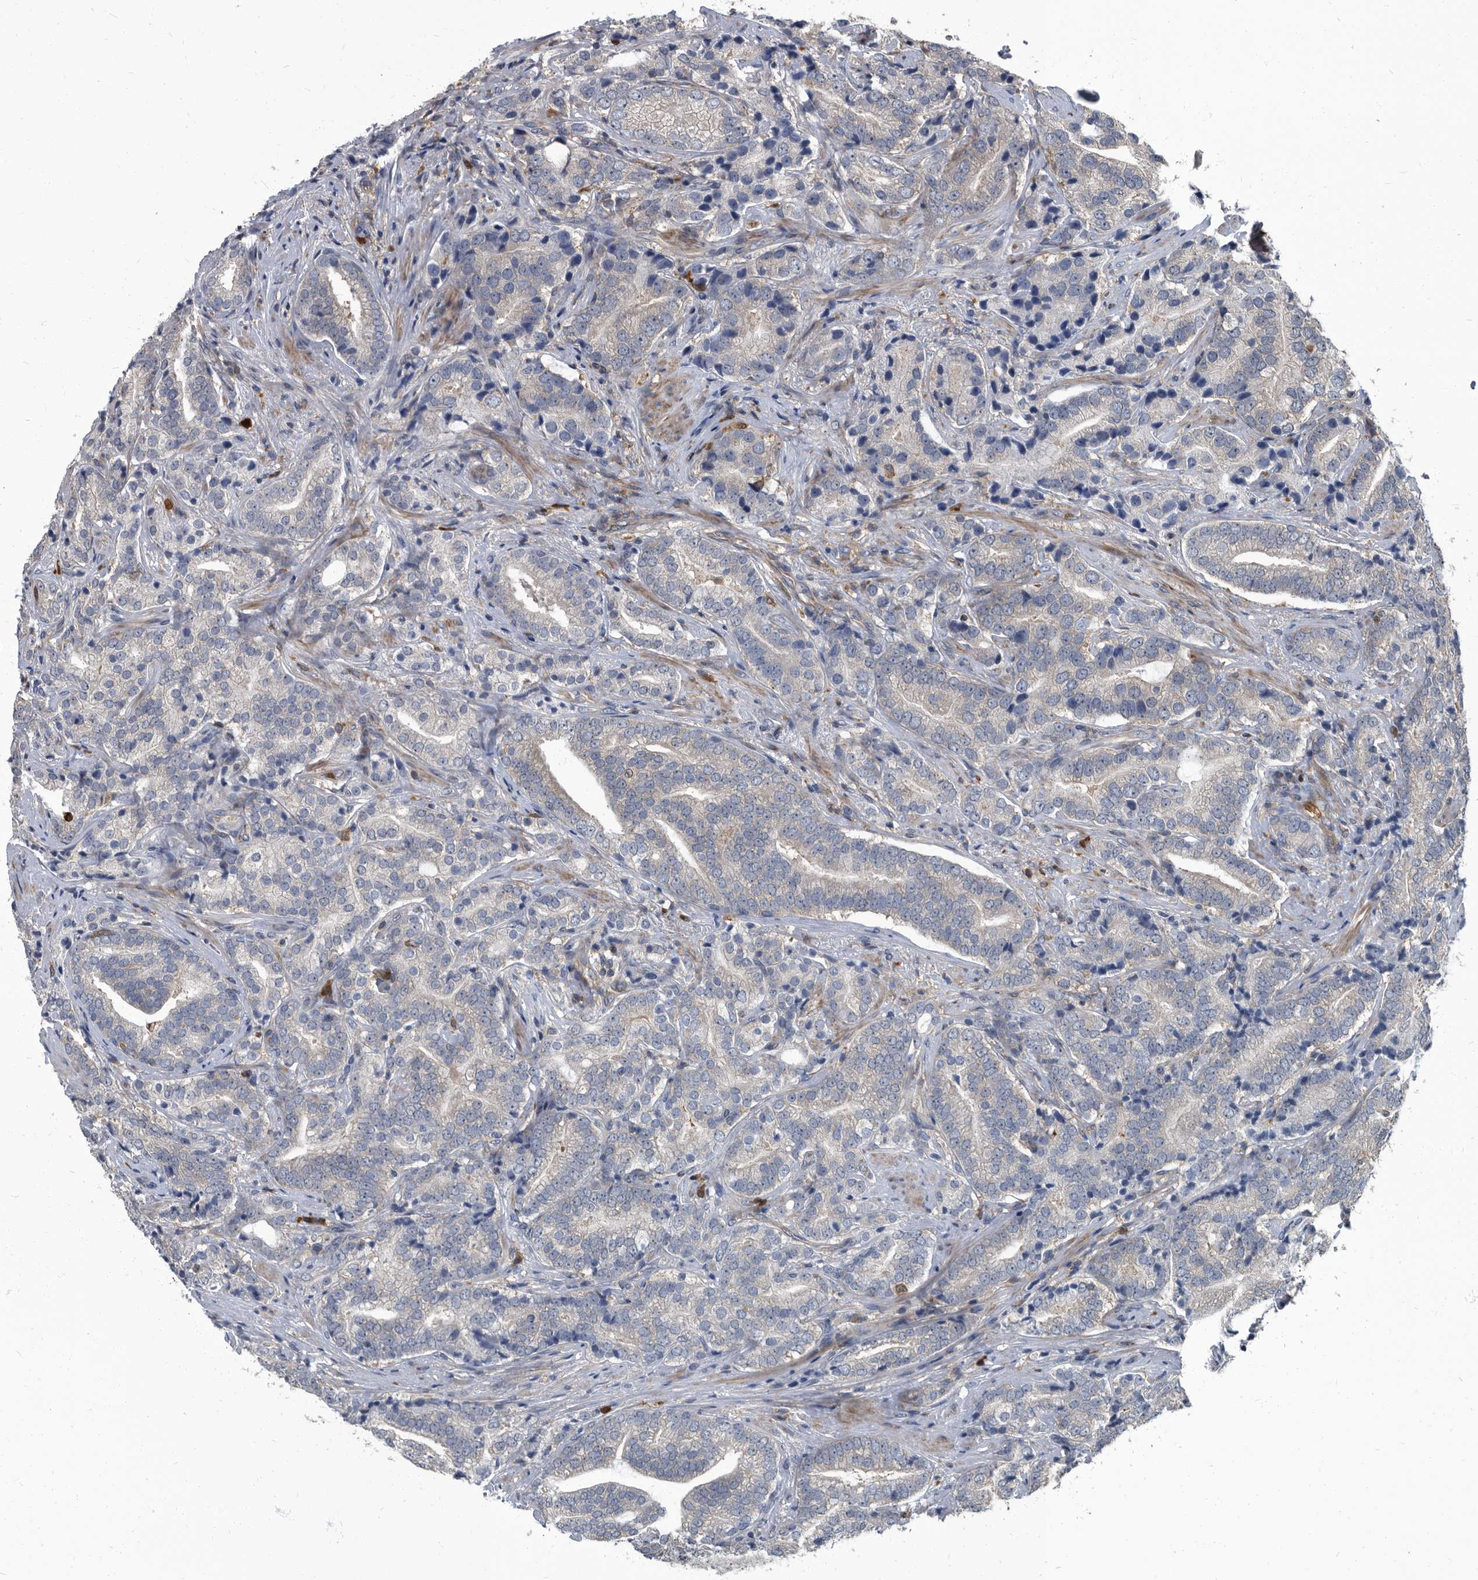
{"staining": {"intensity": "negative", "quantity": "none", "location": "none"}, "tissue": "prostate cancer", "cell_type": "Tumor cells", "image_type": "cancer", "snomed": [{"axis": "morphology", "description": "Adenocarcinoma, High grade"}, {"axis": "topography", "description": "Prostate"}], "caption": "Histopathology image shows no protein positivity in tumor cells of high-grade adenocarcinoma (prostate) tissue. Nuclei are stained in blue.", "gene": "CDV3", "patient": {"sex": "male", "age": 57}}